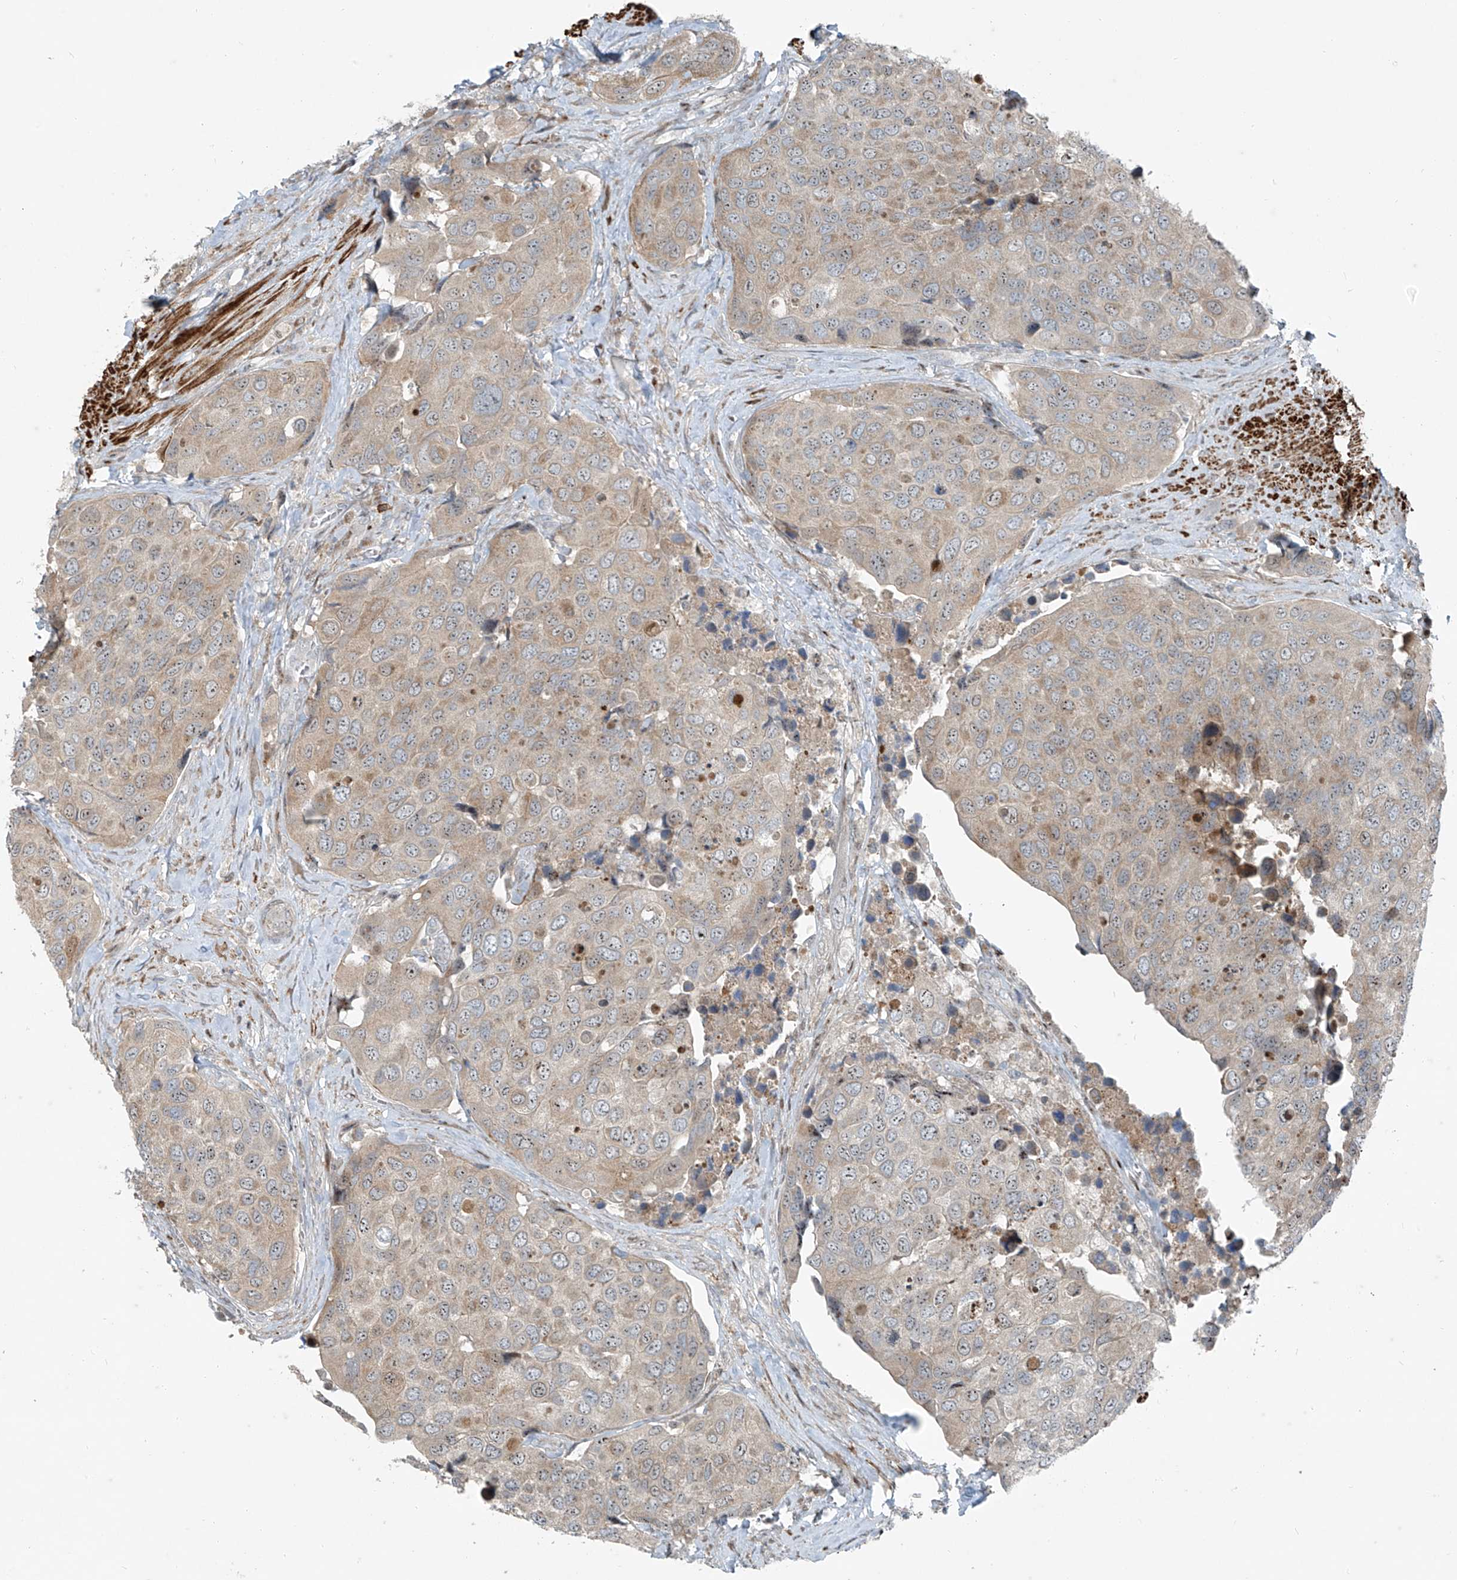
{"staining": {"intensity": "weak", "quantity": "25%-75%", "location": "cytoplasmic/membranous,nuclear"}, "tissue": "urothelial cancer", "cell_type": "Tumor cells", "image_type": "cancer", "snomed": [{"axis": "morphology", "description": "Urothelial carcinoma, High grade"}, {"axis": "topography", "description": "Urinary bladder"}], "caption": "Protein analysis of urothelial cancer tissue demonstrates weak cytoplasmic/membranous and nuclear expression in approximately 25%-75% of tumor cells.", "gene": "PPCS", "patient": {"sex": "male", "age": 74}}